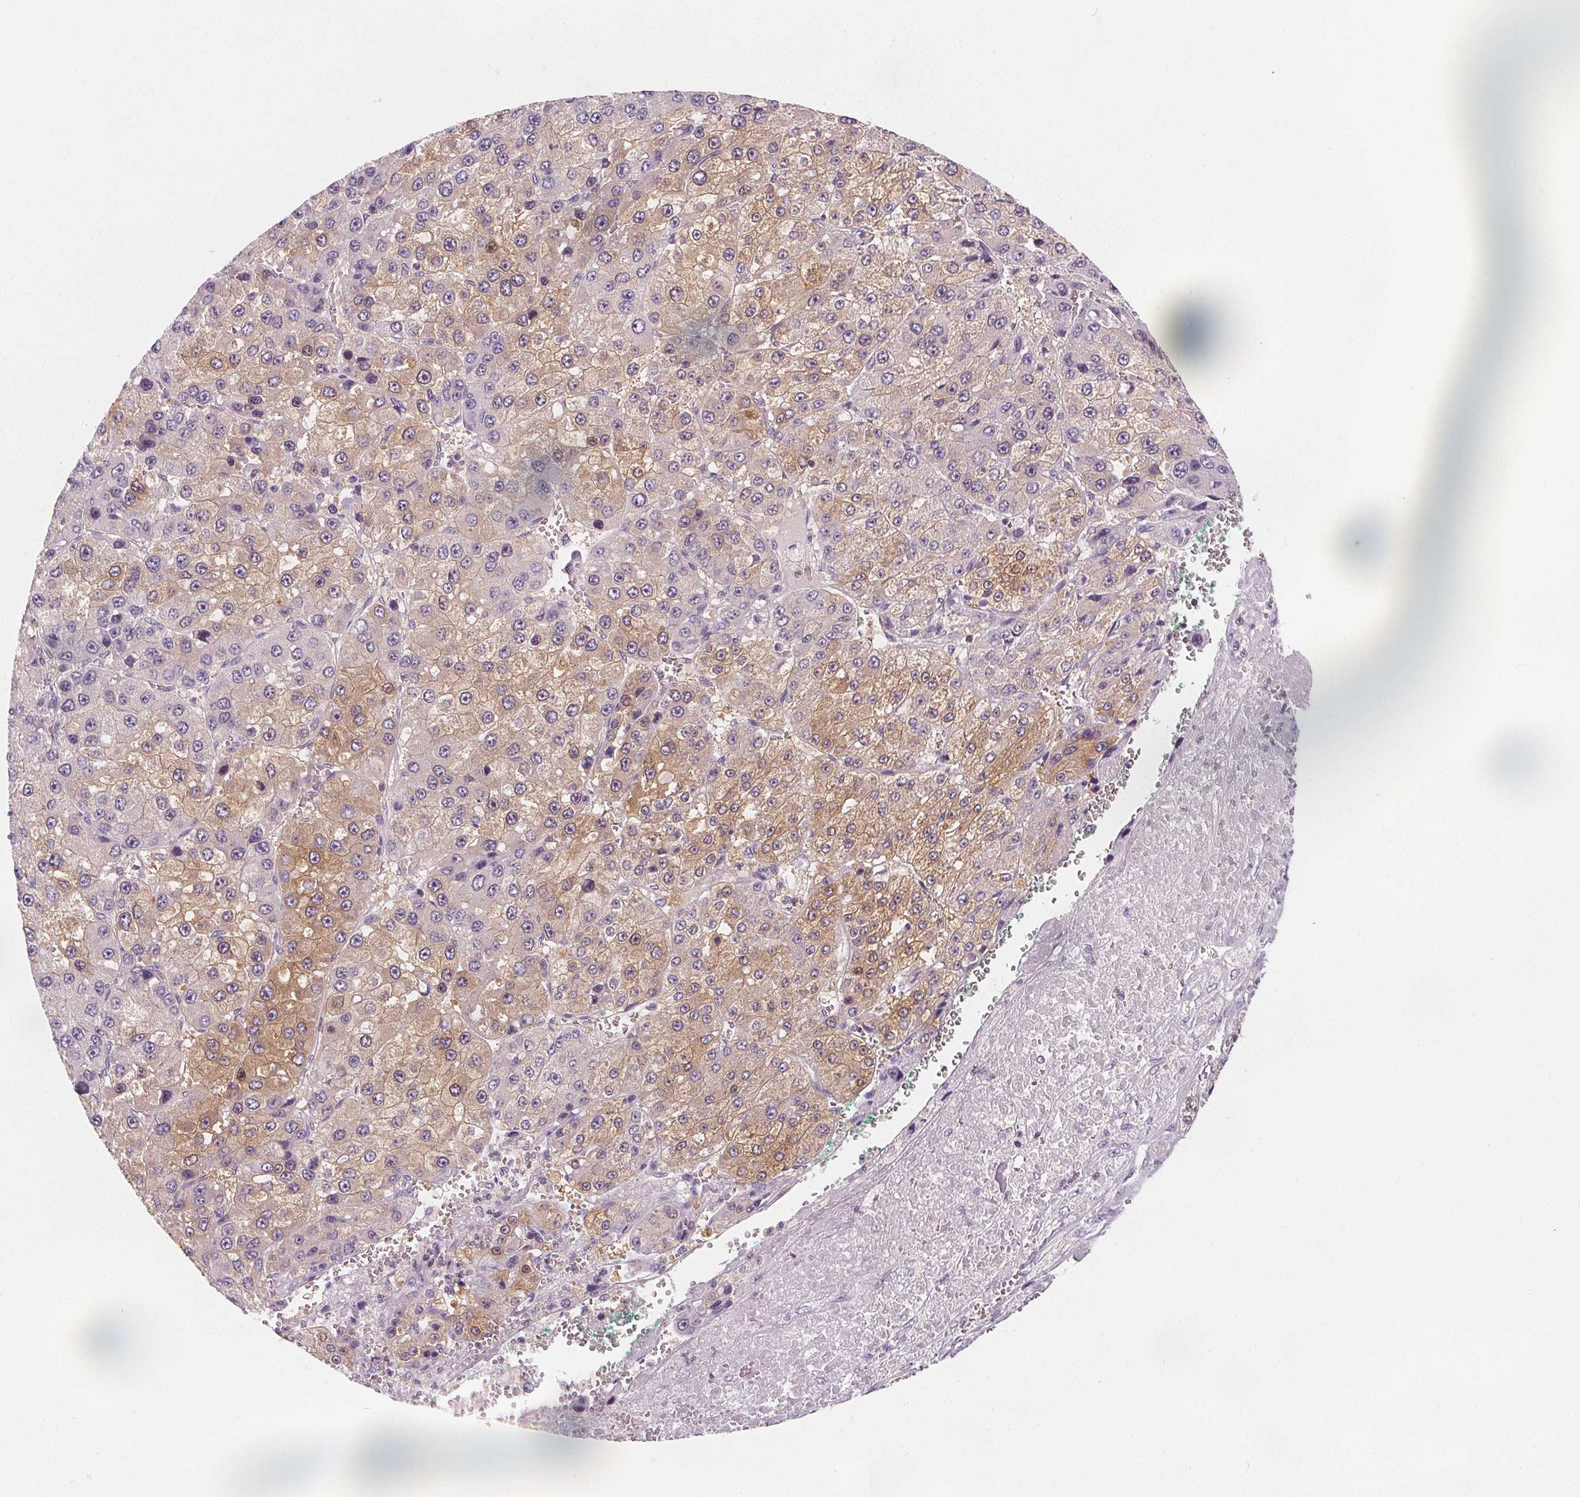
{"staining": {"intensity": "moderate", "quantity": "25%-75%", "location": "cytoplasmic/membranous"}, "tissue": "liver cancer", "cell_type": "Tumor cells", "image_type": "cancer", "snomed": [{"axis": "morphology", "description": "Carcinoma, Hepatocellular, NOS"}, {"axis": "topography", "description": "Liver"}], "caption": "Immunohistochemistry (DAB (3,3'-diaminobenzidine)) staining of hepatocellular carcinoma (liver) shows moderate cytoplasmic/membranous protein staining in about 25%-75% of tumor cells. Using DAB (3,3'-diaminobenzidine) (brown) and hematoxylin (blue) stains, captured at high magnification using brightfield microscopy.", "gene": "UGP2", "patient": {"sex": "female", "age": 73}}